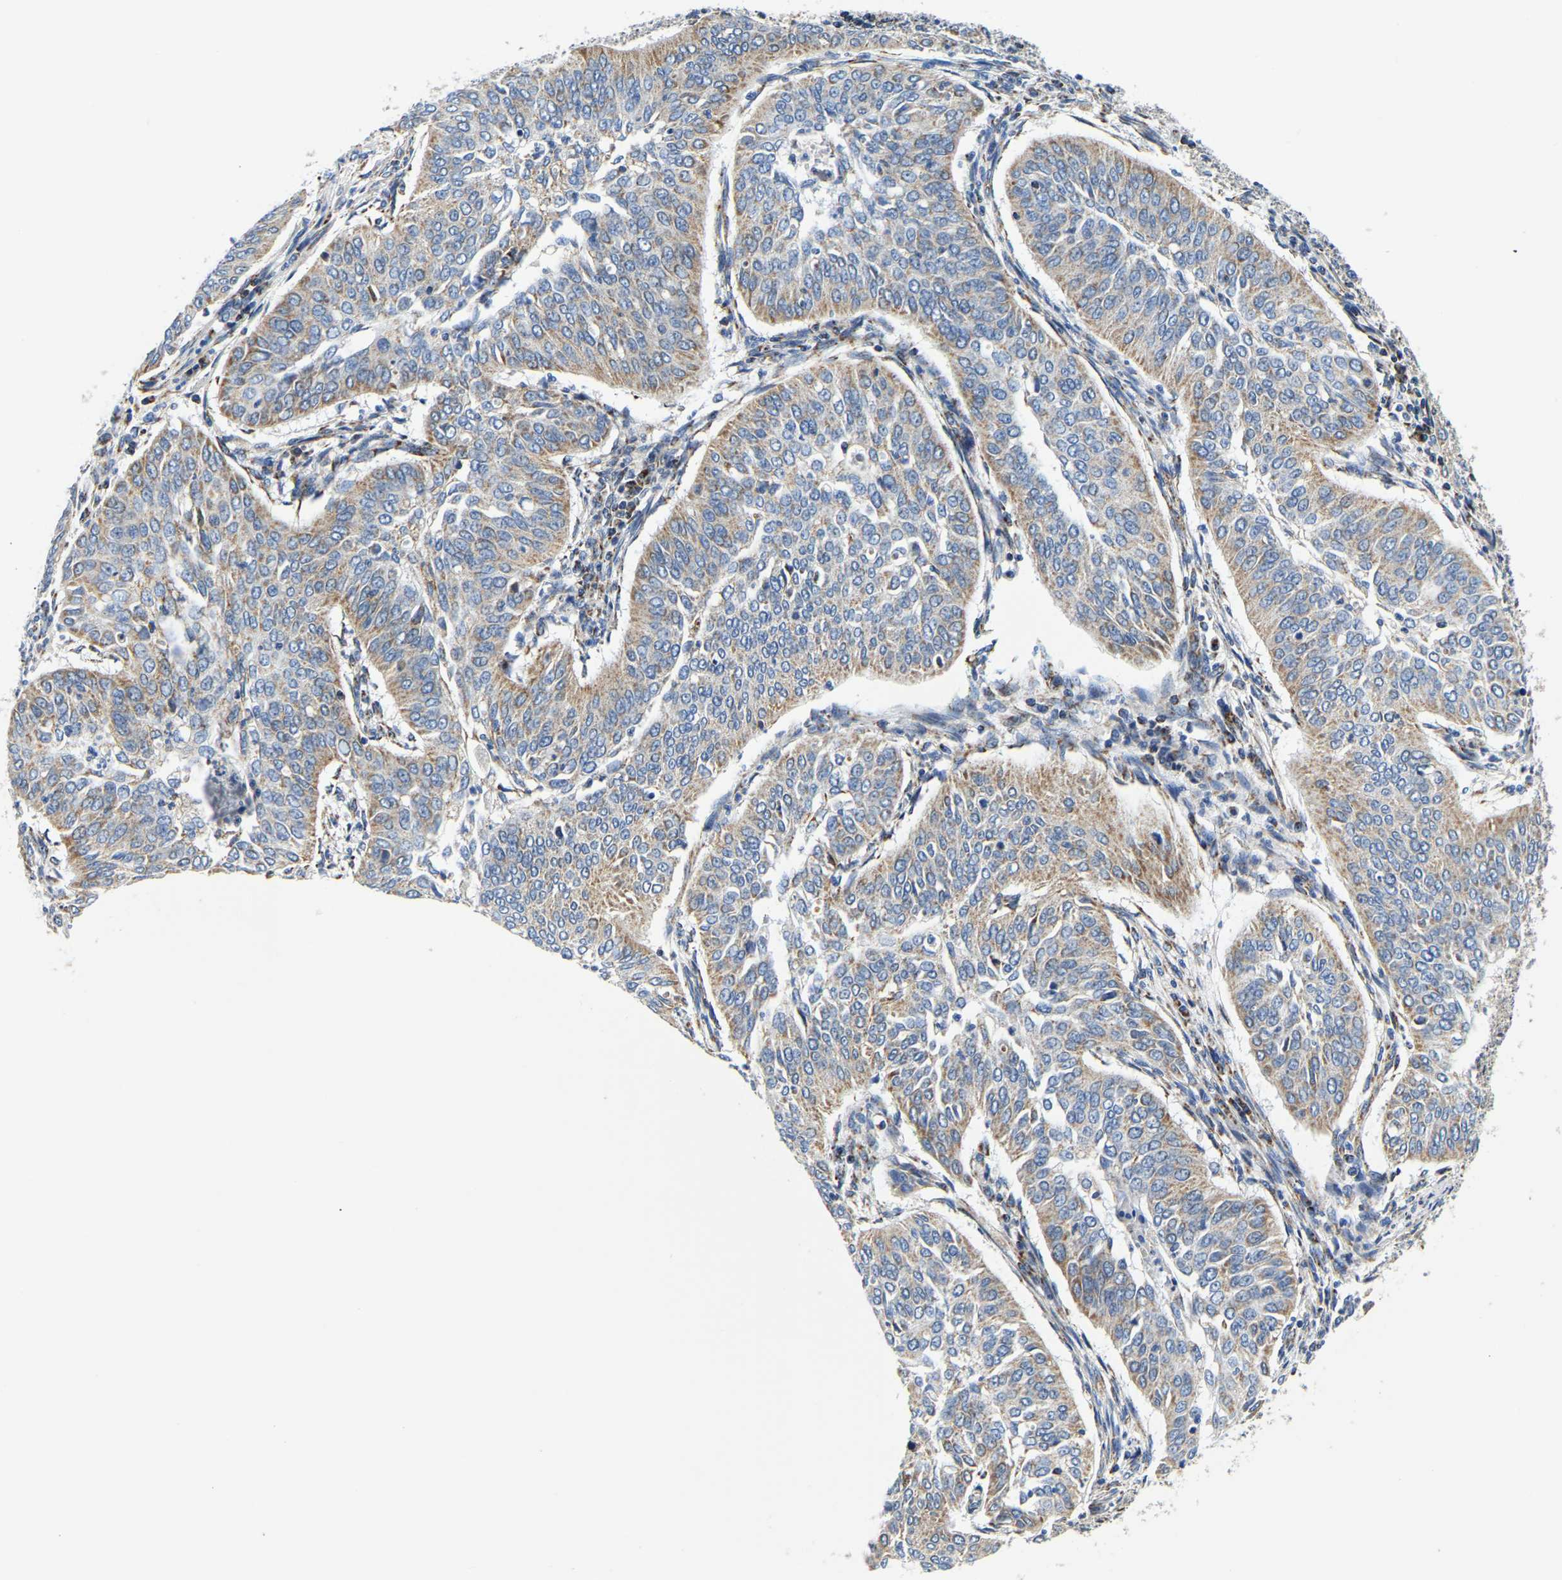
{"staining": {"intensity": "weak", "quantity": ">75%", "location": "cytoplasmic/membranous"}, "tissue": "cervical cancer", "cell_type": "Tumor cells", "image_type": "cancer", "snomed": [{"axis": "morphology", "description": "Normal tissue, NOS"}, {"axis": "morphology", "description": "Squamous cell carcinoma, NOS"}, {"axis": "topography", "description": "Cervix"}], "caption": "Human squamous cell carcinoma (cervical) stained with a protein marker demonstrates weak staining in tumor cells.", "gene": "SFXN1", "patient": {"sex": "female", "age": 39}}